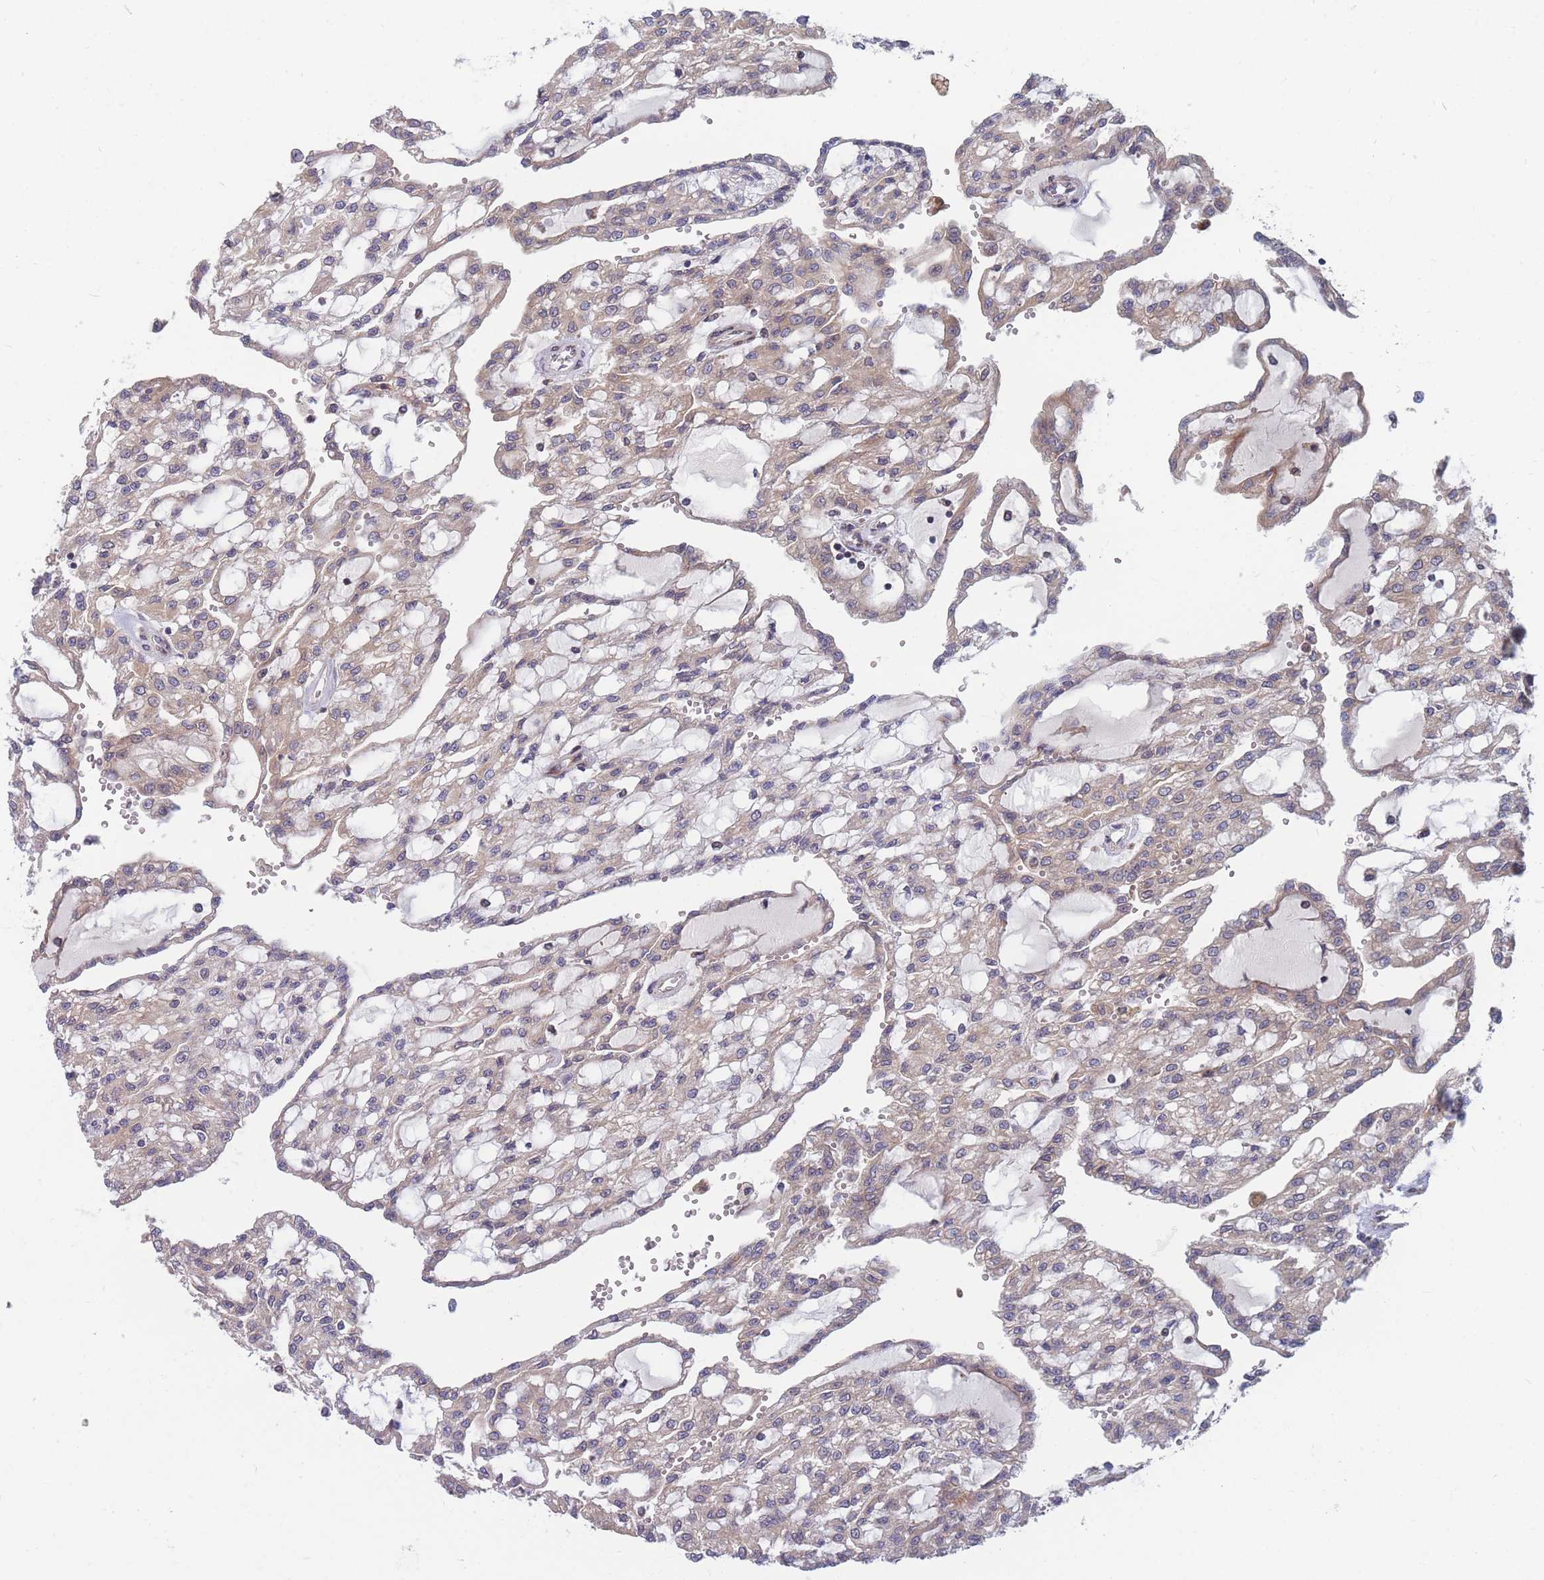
{"staining": {"intensity": "weak", "quantity": ">75%", "location": "cytoplasmic/membranous"}, "tissue": "renal cancer", "cell_type": "Tumor cells", "image_type": "cancer", "snomed": [{"axis": "morphology", "description": "Adenocarcinoma, NOS"}, {"axis": "topography", "description": "Kidney"}], "caption": "The micrograph shows immunohistochemical staining of renal cancer. There is weak cytoplasmic/membranous expression is identified in approximately >75% of tumor cells.", "gene": "TMEM131L", "patient": {"sex": "male", "age": 63}}